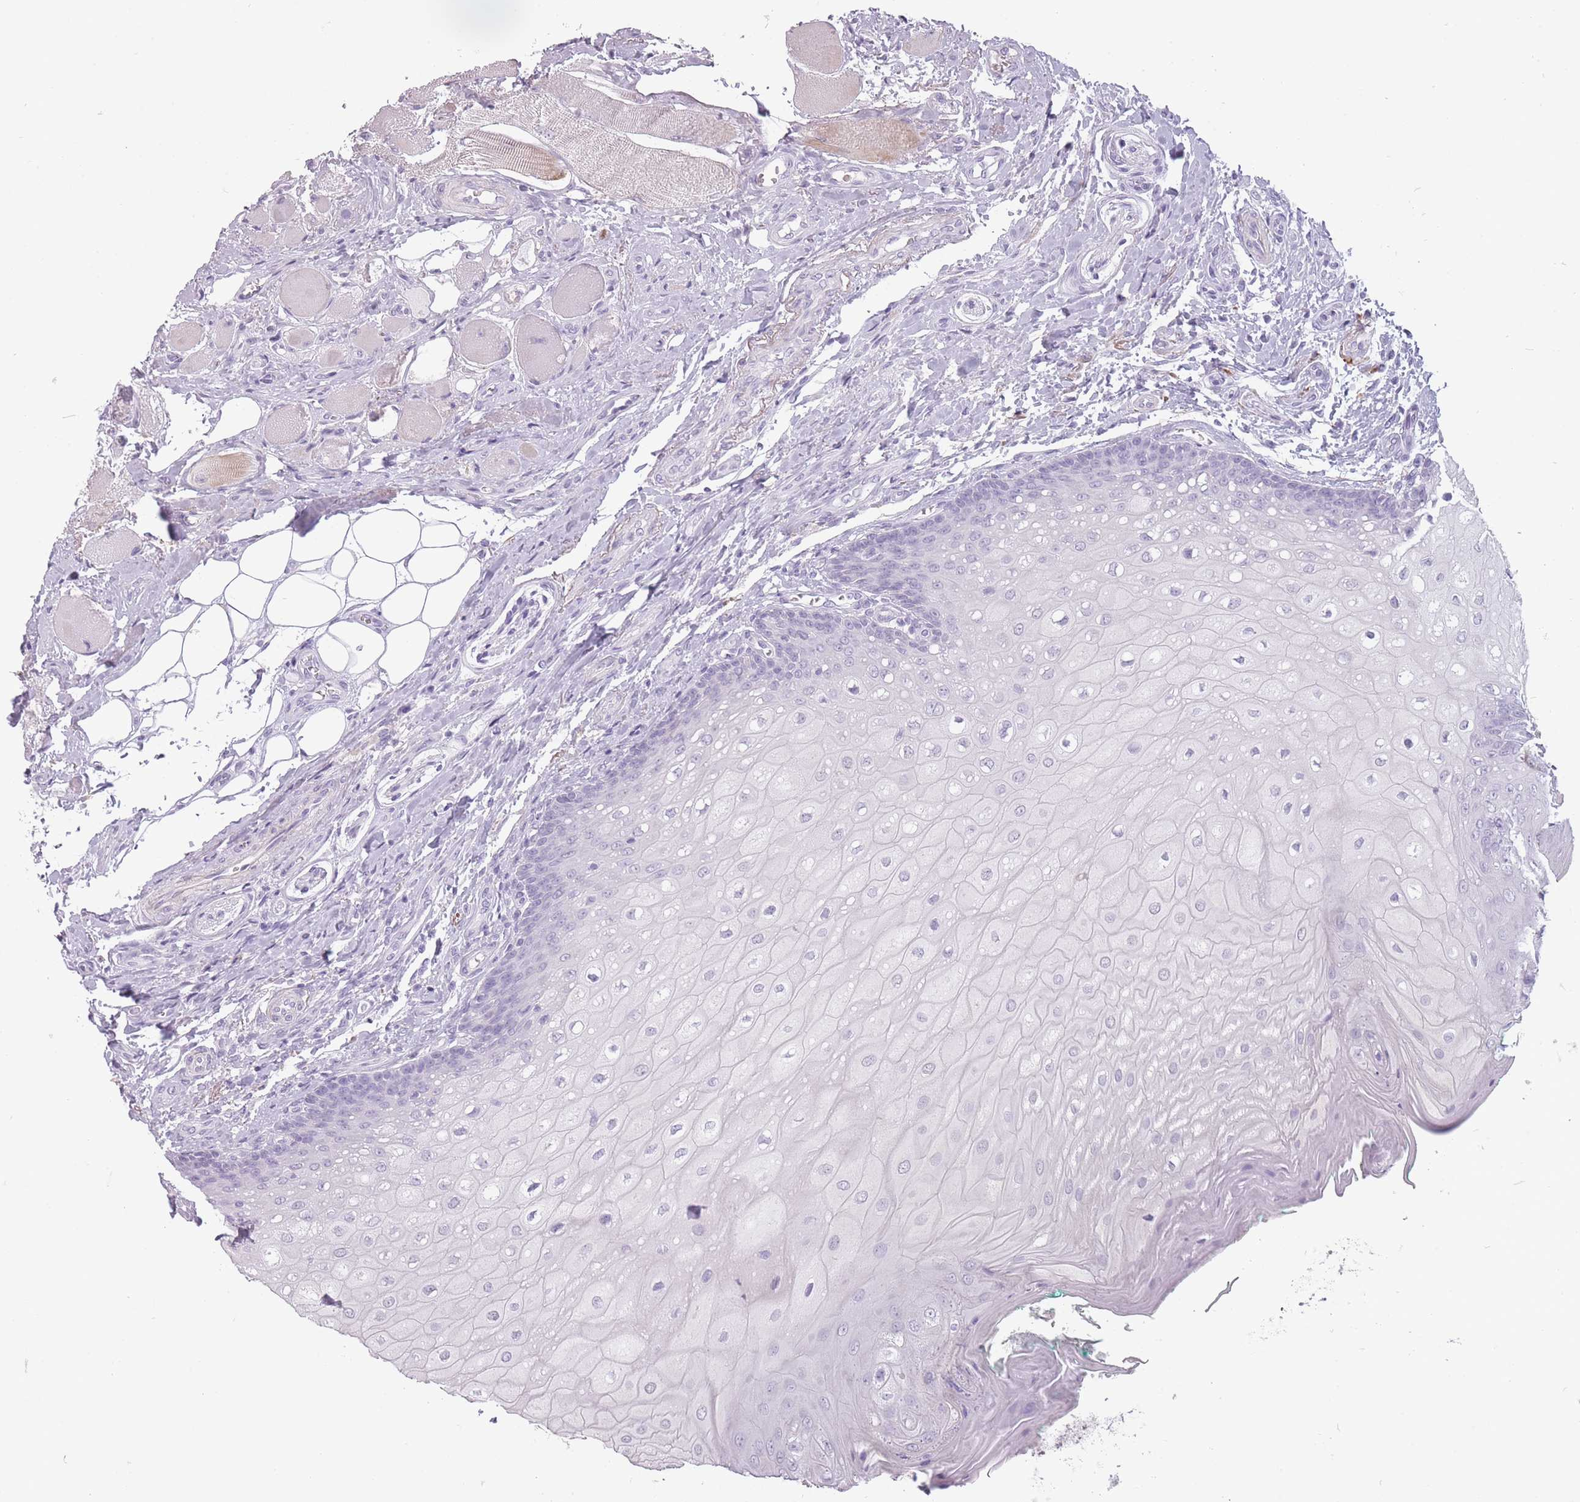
{"staining": {"intensity": "negative", "quantity": "none", "location": "none"}, "tissue": "oral mucosa", "cell_type": "Squamous epithelial cells", "image_type": "normal", "snomed": [{"axis": "morphology", "description": "Normal tissue, NOS"}, {"axis": "morphology", "description": "Squamous cell carcinoma, NOS"}, {"axis": "topography", "description": "Oral tissue"}, {"axis": "topography", "description": "Tounge, NOS"}, {"axis": "topography", "description": "Head-Neck"}], "caption": "This is a photomicrograph of IHC staining of normal oral mucosa, which shows no positivity in squamous epithelial cells. Nuclei are stained in blue.", "gene": "RFX4", "patient": {"sex": "male", "age": 79}}